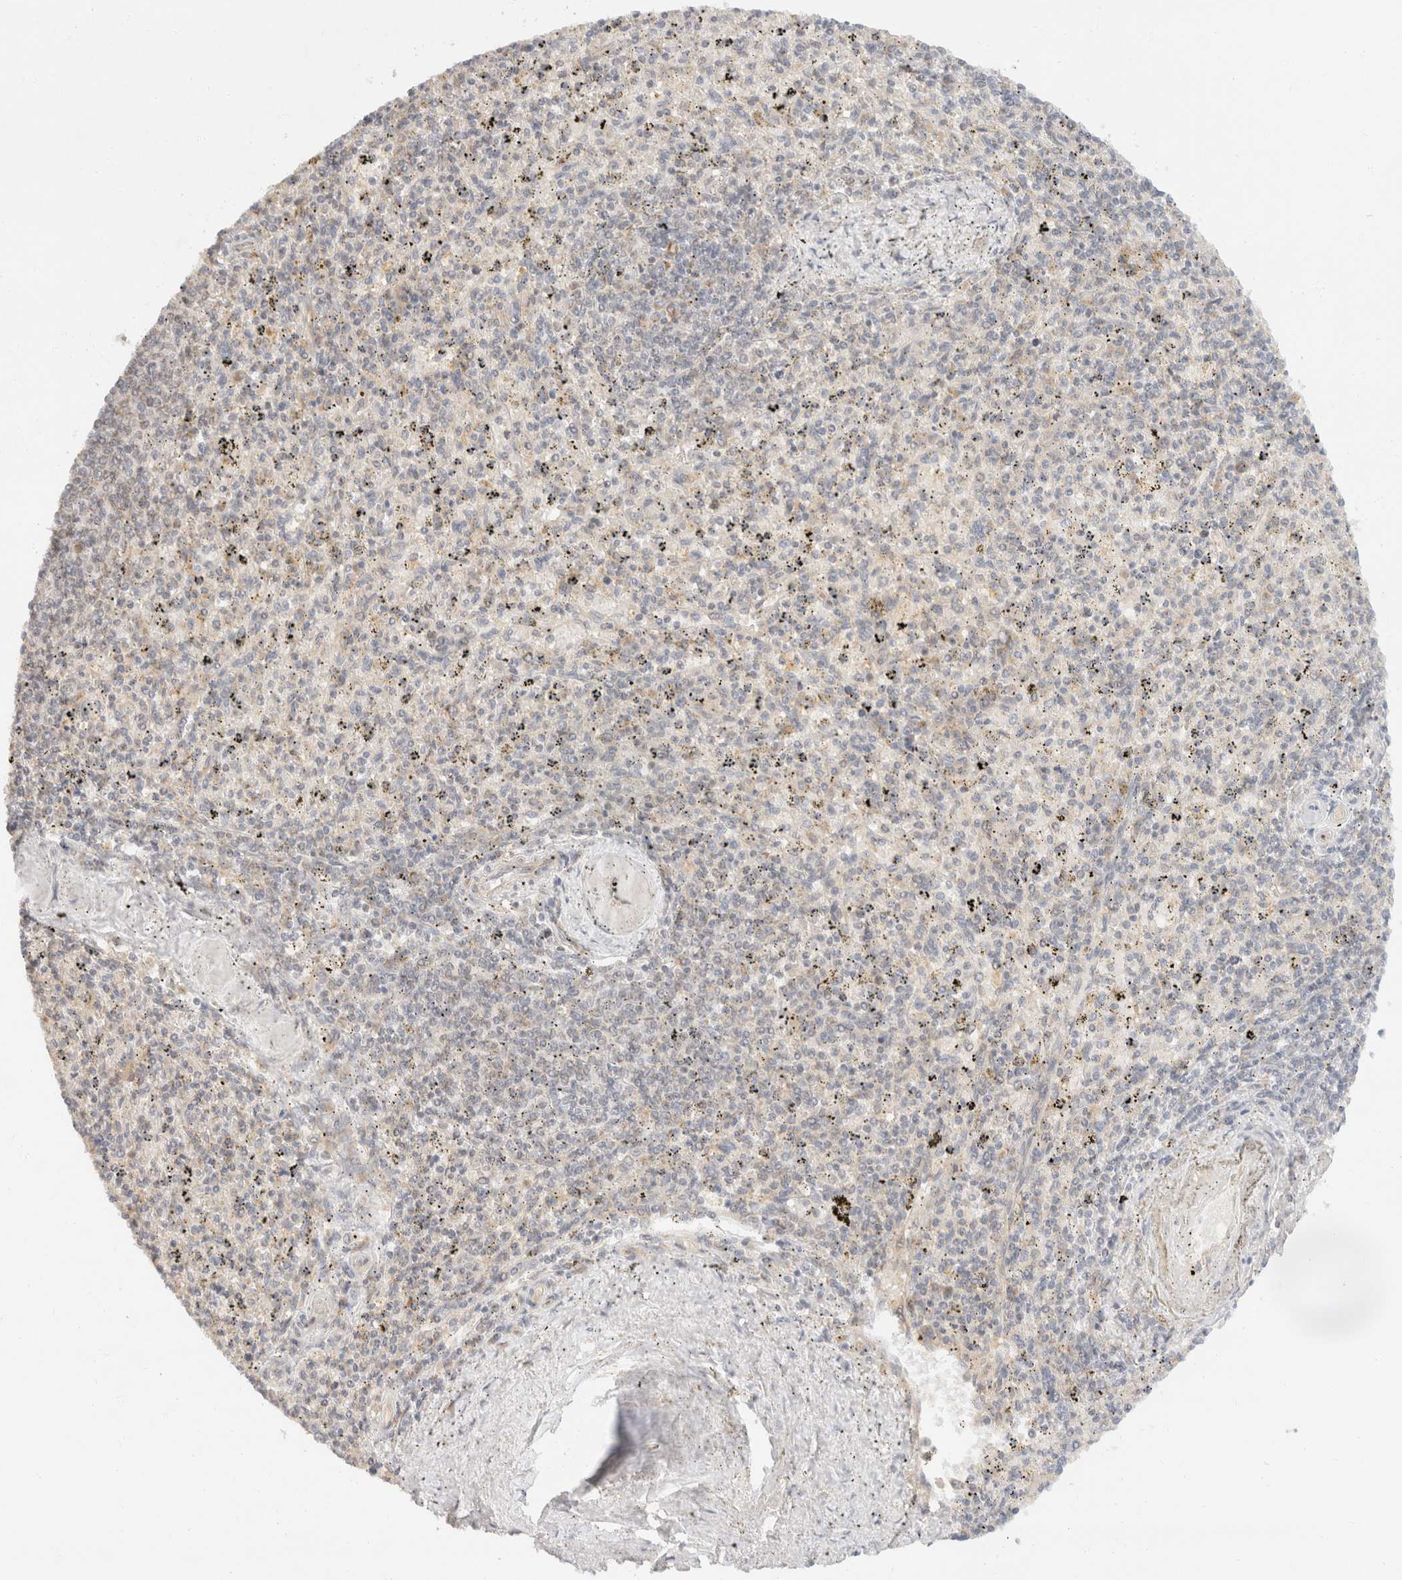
{"staining": {"intensity": "weak", "quantity": "<25%", "location": "cytoplasmic/membranous"}, "tissue": "spleen", "cell_type": "Cells in red pulp", "image_type": "normal", "snomed": [{"axis": "morphology", "description": "Normal tissue, NOS"}, {"axis": "topography", "description": "Spleen"}], "caption": "The immunohistochemistry (IHC) histopathology image has no significant expression in cells in red pulp of spleen. Nuclei are stained in blue.", "gene": "TACC1", "patient": {"sex": "male", "age": 72}}